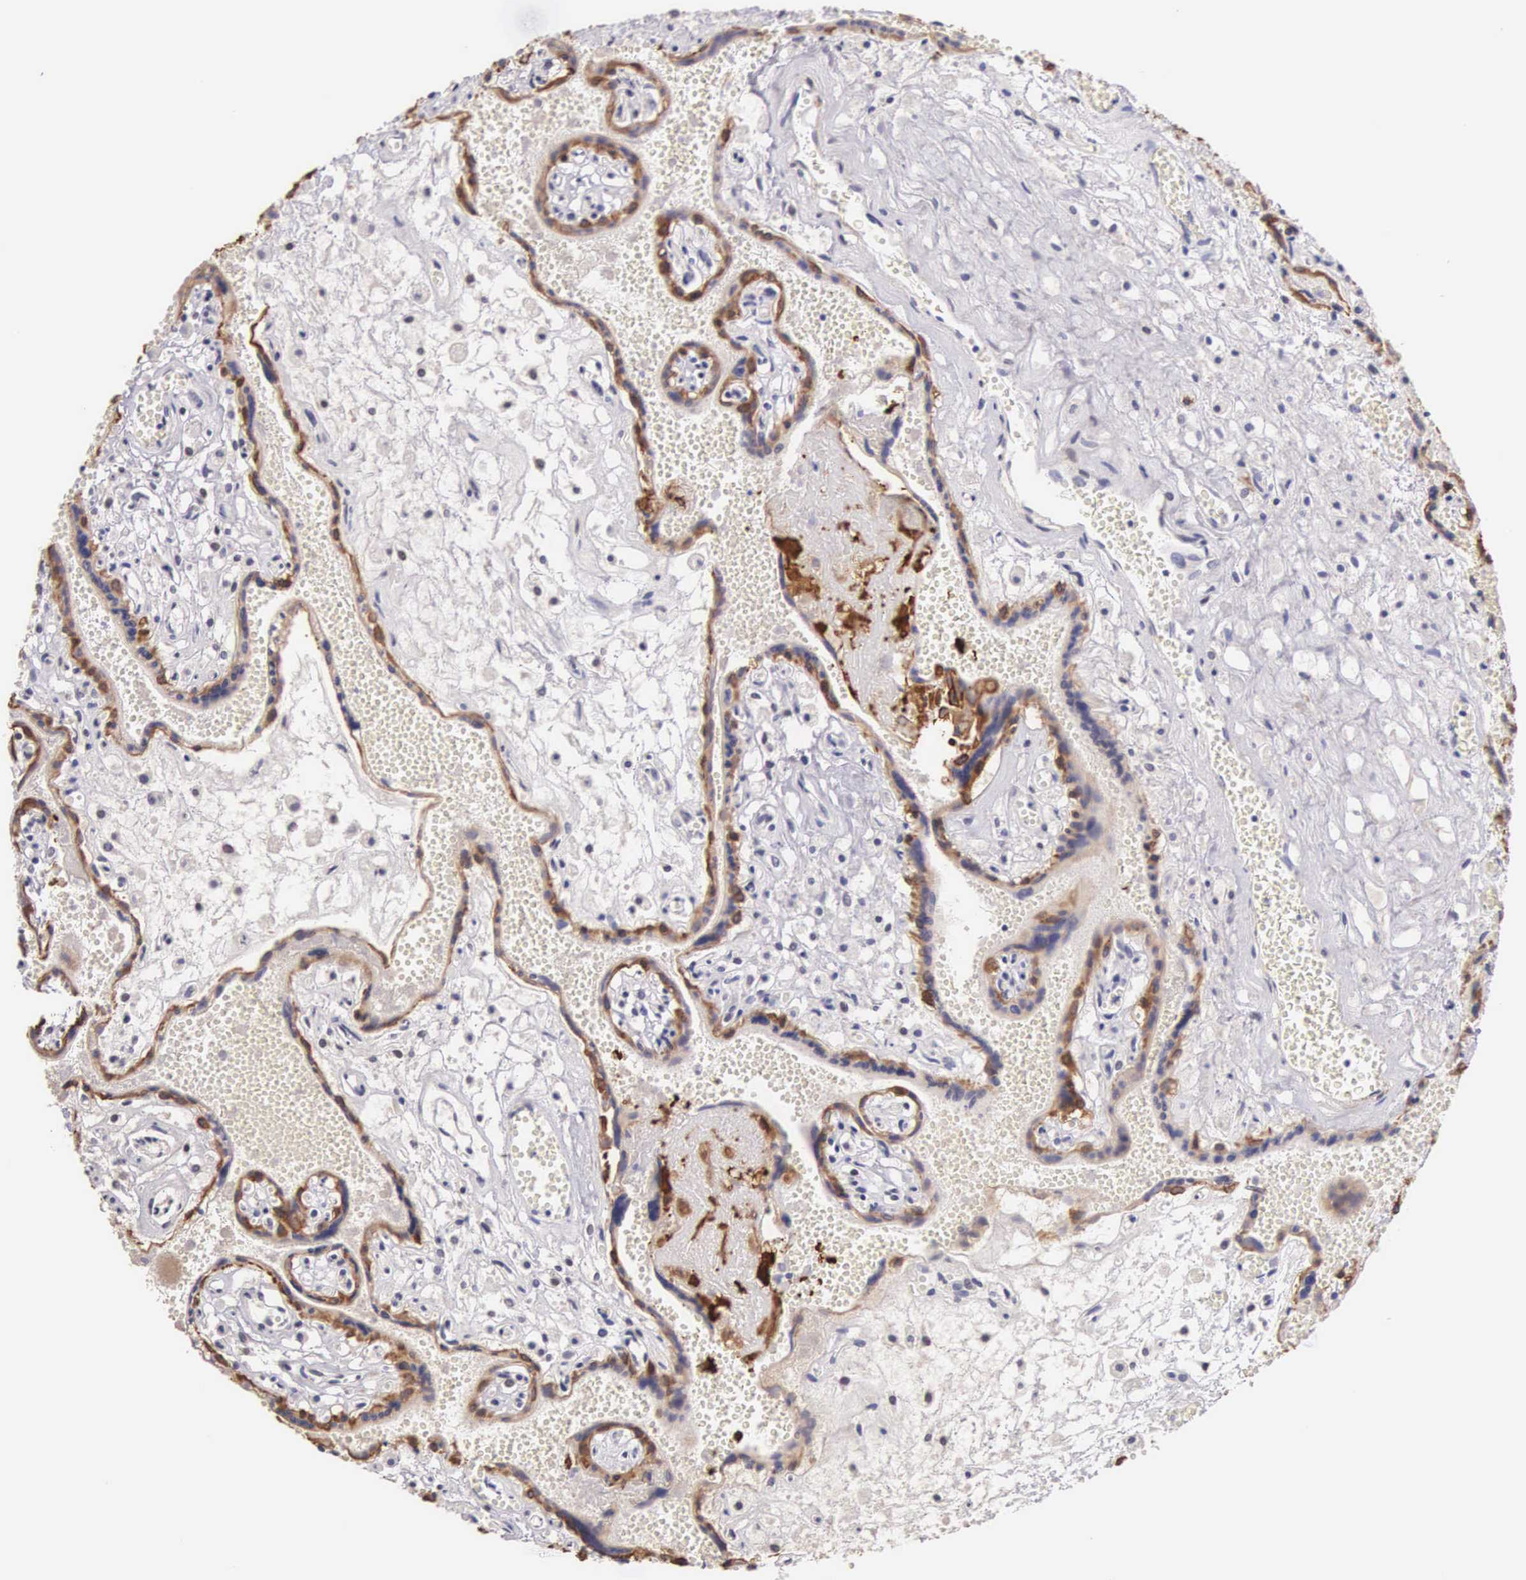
{"staining": {"intensity": "moderate", "quantity": "25%-75%", "location": "cytoplasmic/membranous"}, "tissue": "placenta", "cell_type": "Decidual cells", "image_type": "normal", "snomed": [{"axis": "morphology", "description": "Normal tissue, NOS"}, {"axis": "topography", "description": "Placenta"}], "caption": "Immunohistochemical staining of normal human placenta exhibits moderate cytoplasmic/membranous protein positivity in about 25%-75% of decidual cells. The staining was performed using DAB to visualize the protein expression in brown, while the nuclei were stained in blue with hematoxylin (Magnification: 20x).", "gene": "PIR", "patient": {"sex": "female", "age": 40}}